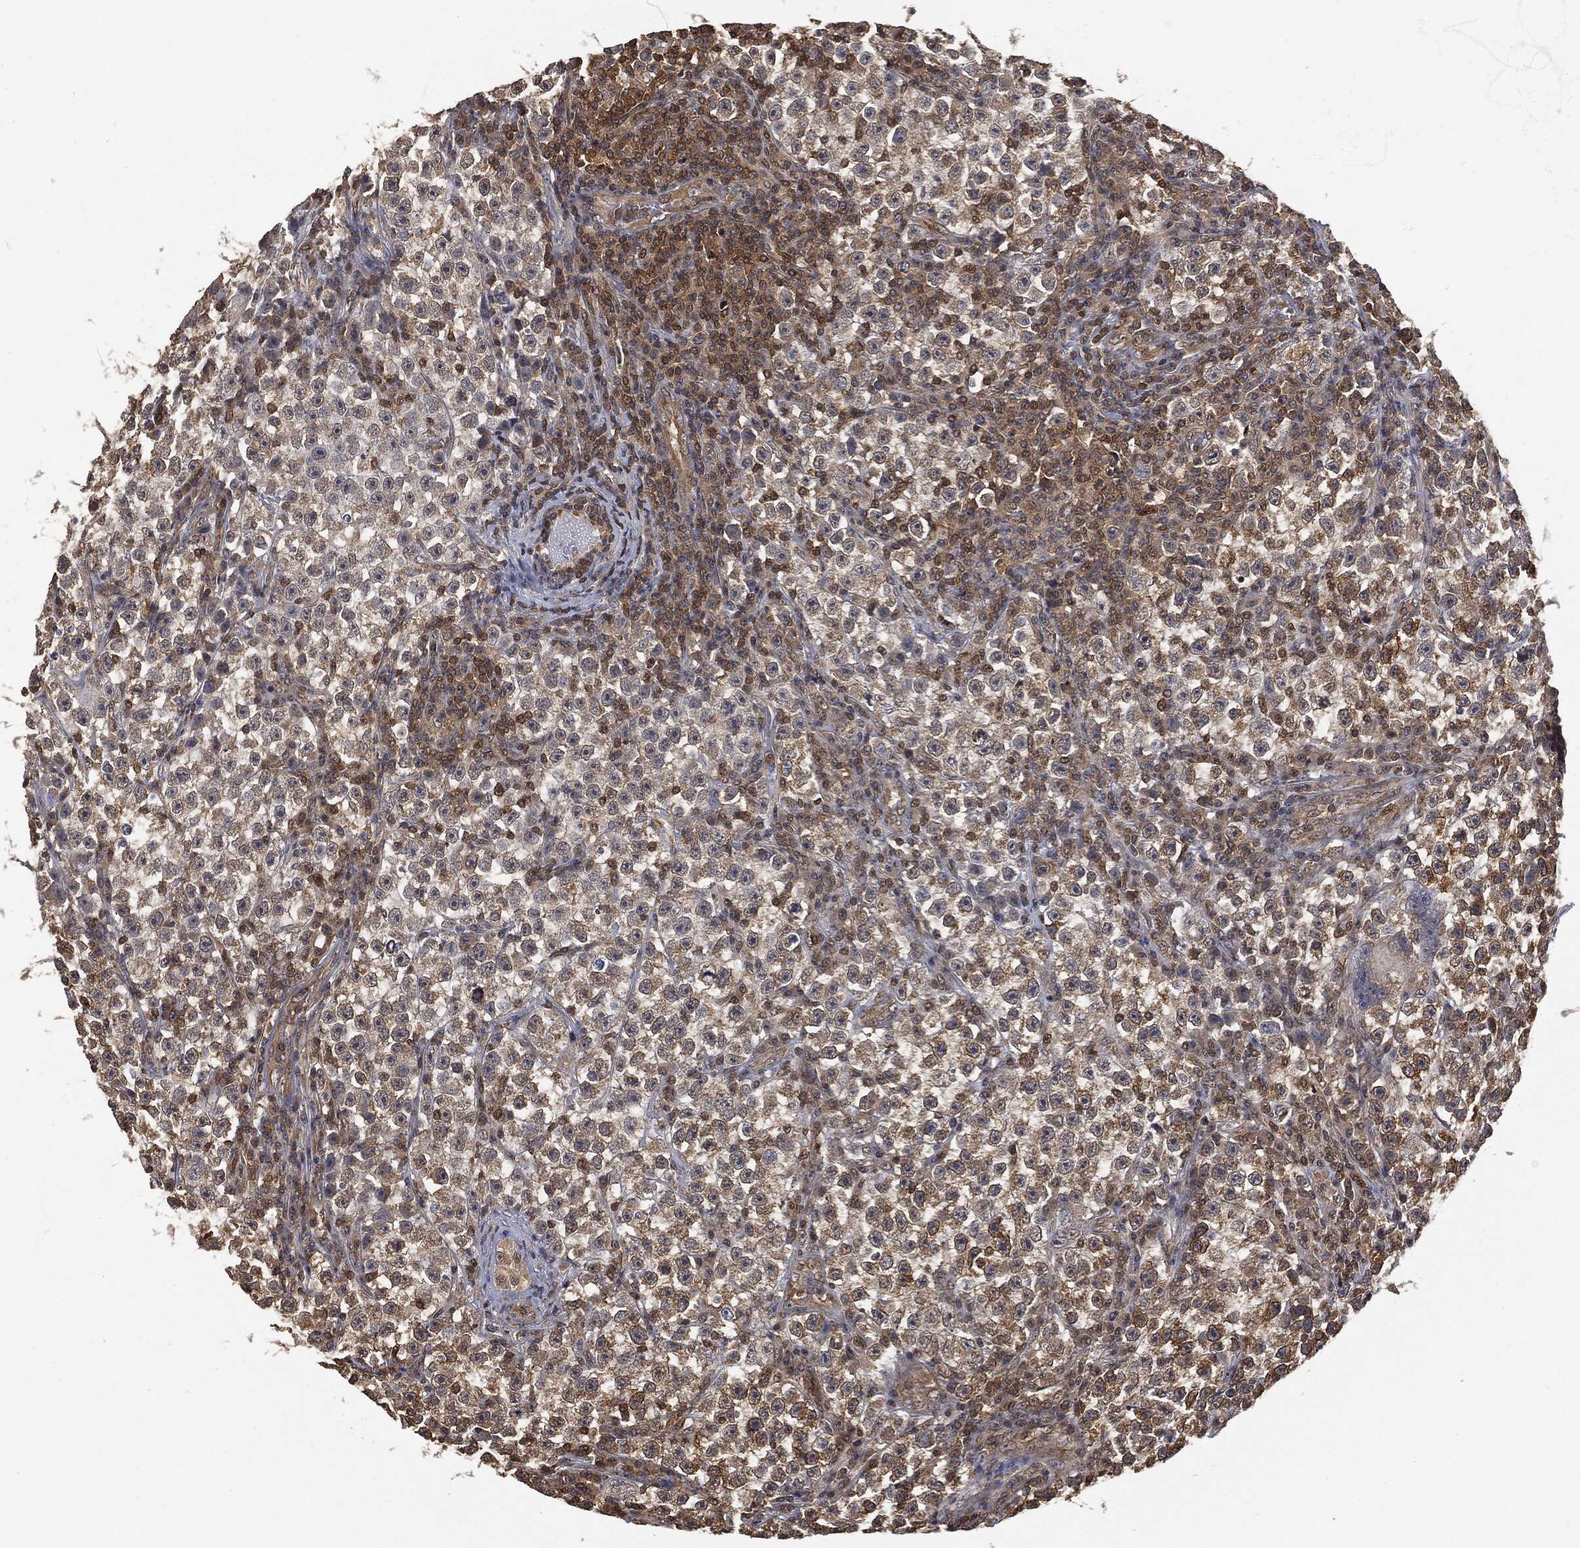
{"staining": {"intensity": "strong", "quantity": "<25%", "location": "cytoplasmic/membranous"}, "tissue": "testis cancer", "cell_type": "Tumor cells", "image_type": "cancer", "snomed": [{"axis": "morphology", "description": "Seminoma, NOS"}, {"axis": "topography", "description": "Testis"}], "caption": "This image displays immunohistochemistry staining of testis cancer, with medium strong cytoplasmic/membranous positivity in approximately <25% of tumor cells.", "gene": "PSMB10", "patient": {"sex": "male", "age": 22}}